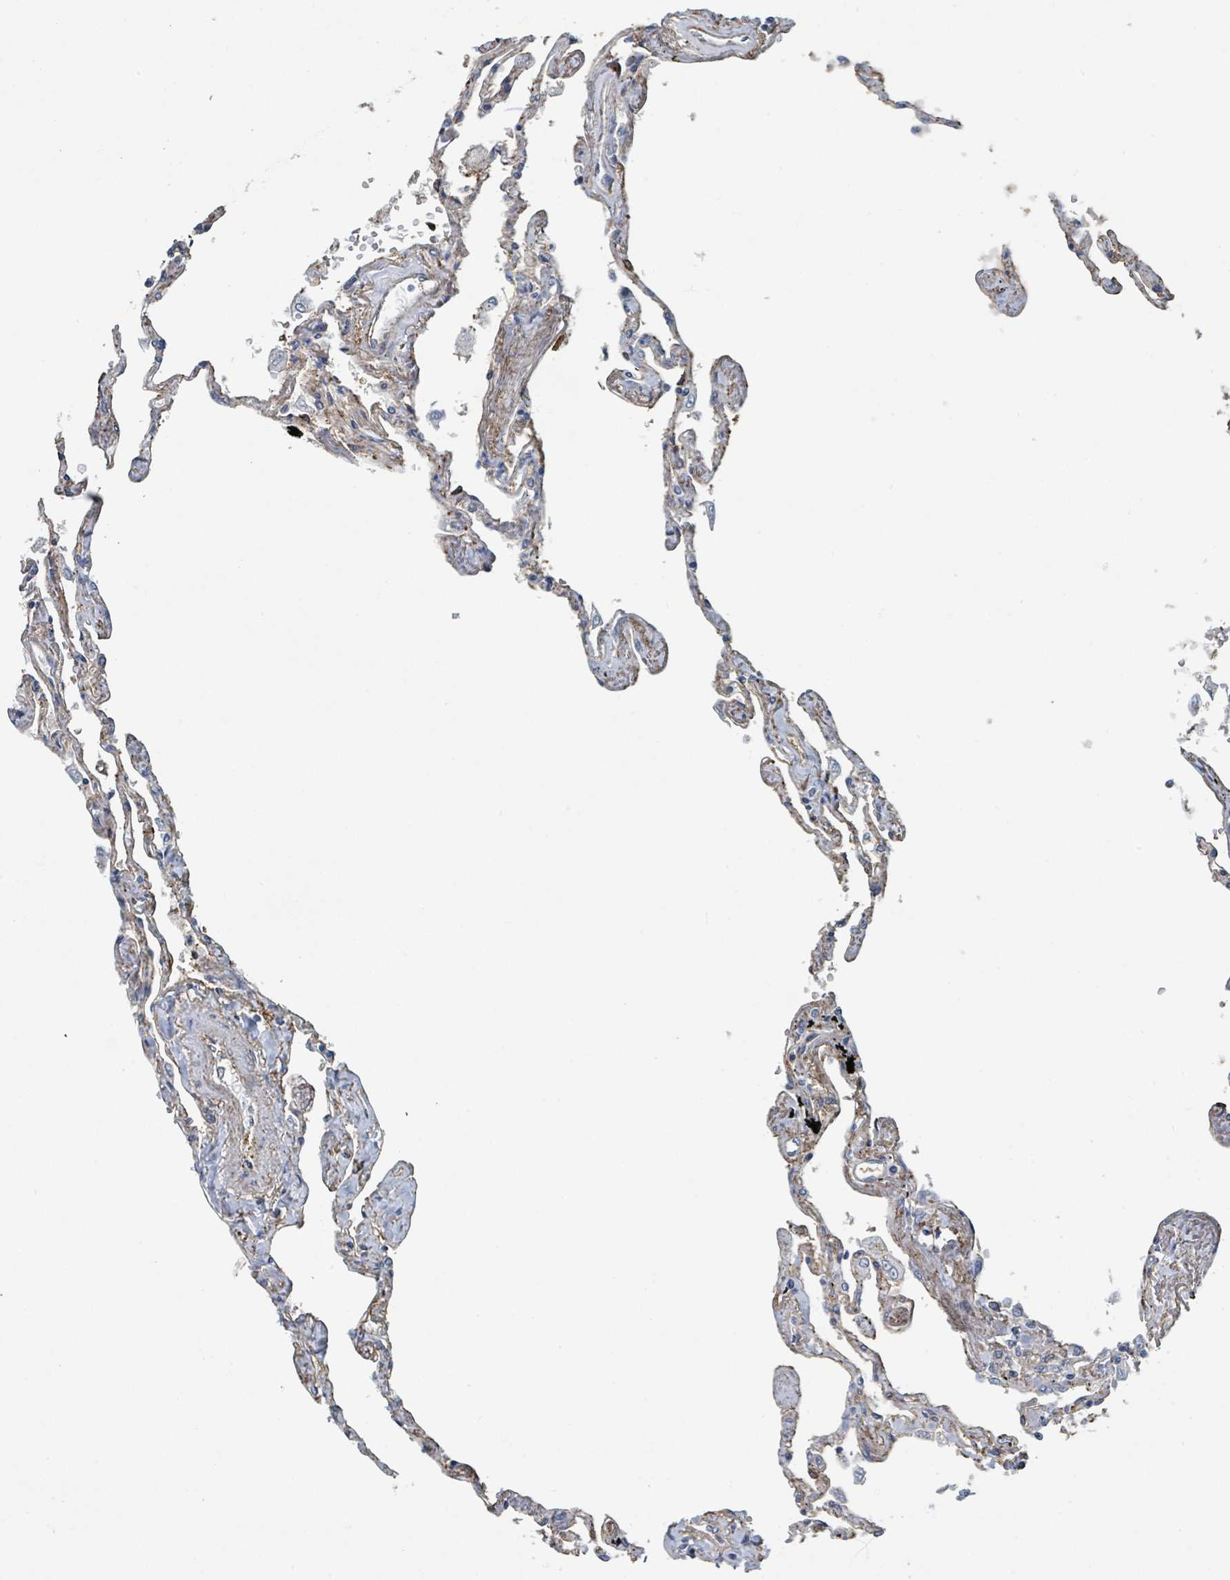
{"staining": {"intensity": "negative", "quantity": "none", "location": "none"}, "tissue": "lung", "cell_type": "Alveolar cells", "image_type": "normal", "snomed": [{"axis": "morphology", "description": "Normal tissue, NOS"}, {"axis": "topography", "description": "Lung"}], "caption": "IHC of benign lung shows no expression in alveolar cells. (Brightfield microscopy of DAB IHC at high magnification).", "gene": "LRRC42", "patient": {"sex": "female", "age": 67}}